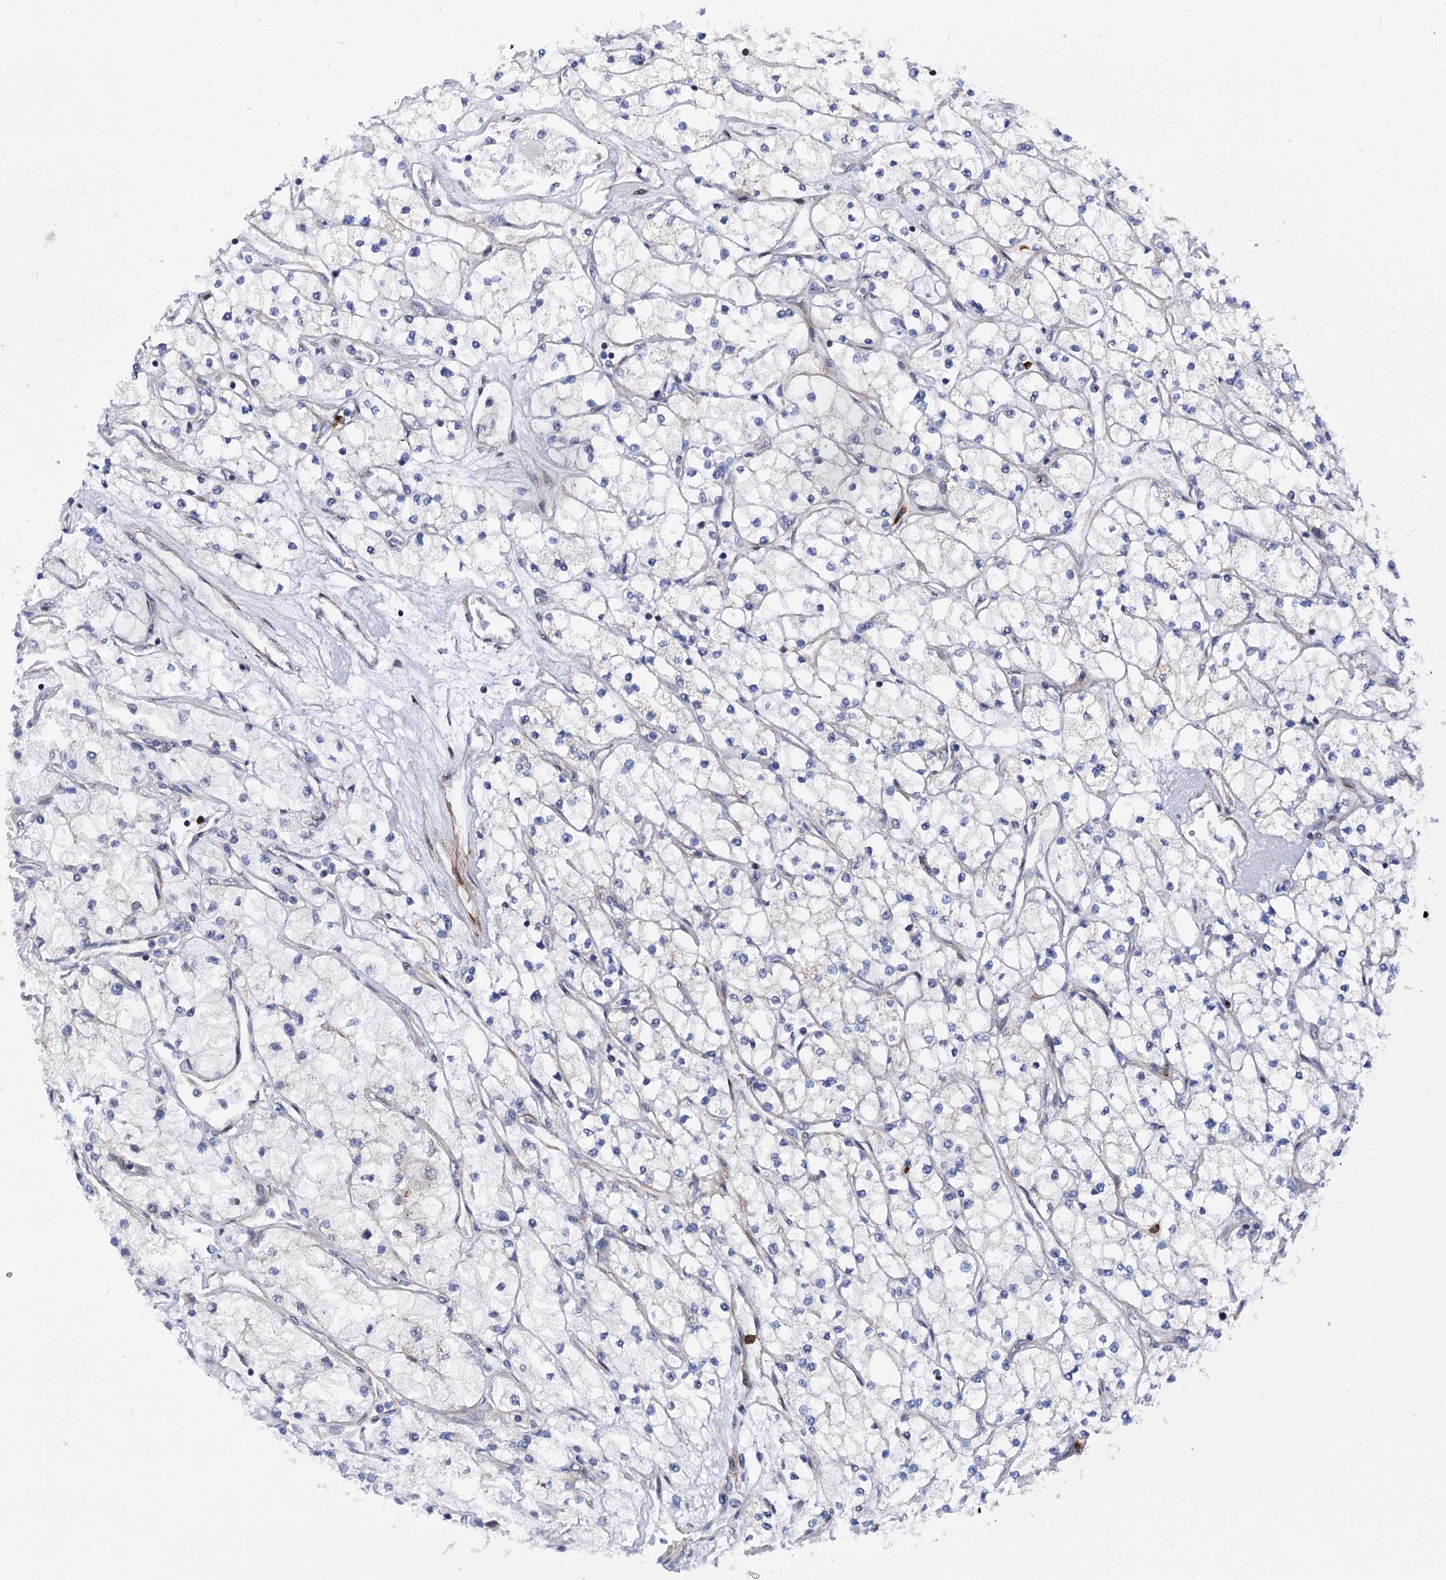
{"staining": {"intensity": "negative", "quantity": "none", "location": "none"}, "tissue": "renal cancer", "cell_type": "Tumor cells", "image_type": "cancer", "snomed": [{"axis": "morphology", "description": "Adenocarcinoma, NOS"}, {"axis": "topography", "description": "Kidney"}], "caption": "IHC of human renal cancer displays no staining in tumor cells. The staining was performed using DAB to visualize the protein expression in brown, while the nuclei were stained in blue with hematoxylin (Magnification: 20x).", "gene": "THAP9", "patient": {"sex": "male", "age": 80}}